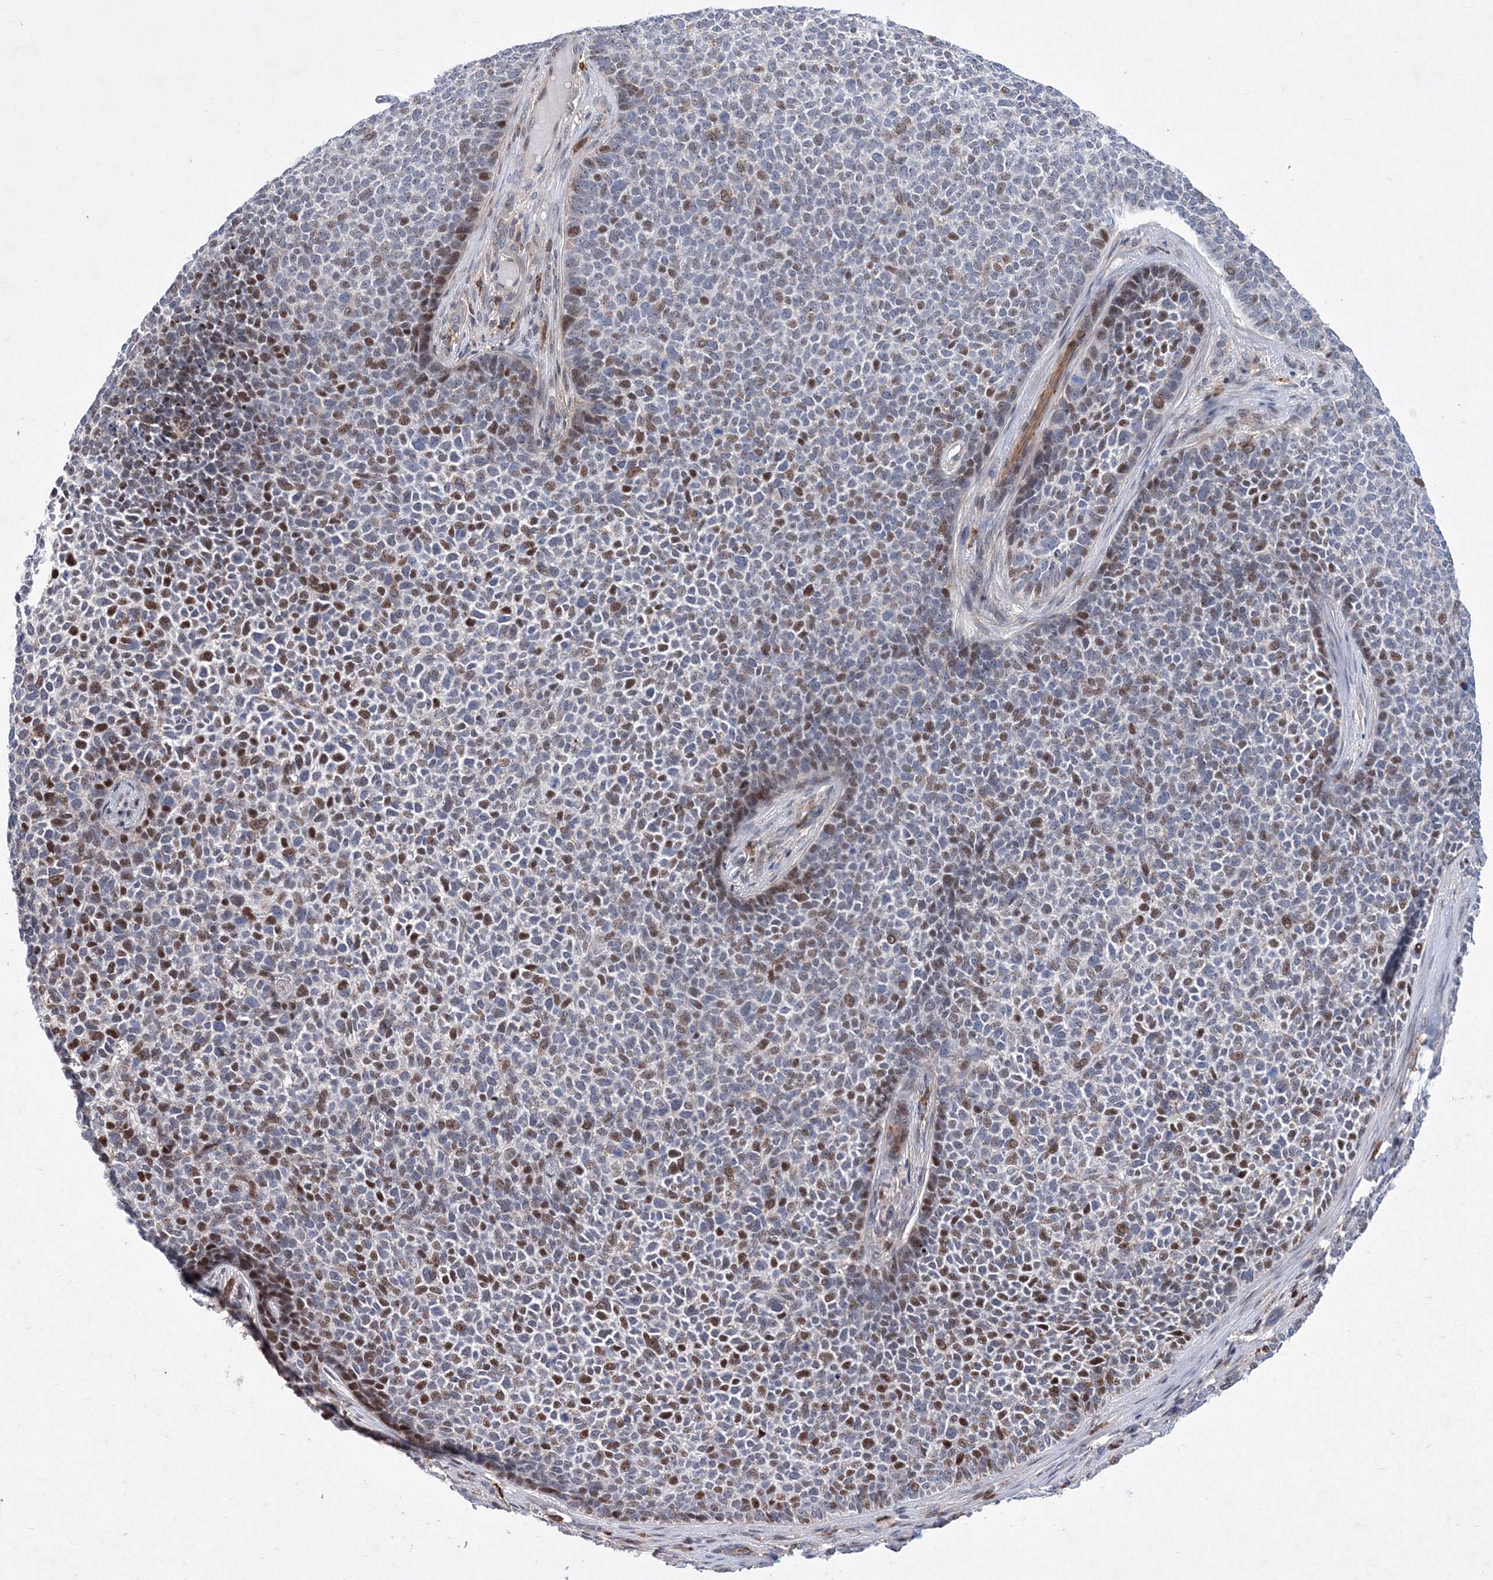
{"staining": {"intensity": "moderate", "quantity": "25%-75%", "location": "nuclear"}, "tissue": "skin cancer", "cell_type": "Tumor cells", "image_type": "cancer", "snomed": [{"axis": "morphology", "description": "Basal cell carcinoma"}, {"axis": "topography", "description": "Skin"}], "caption": "There is medium levels of moderate nuclear expression in tumor cells of skin basal cell carcinoma, as demonstrated by immunohistochemical staining (brown color).", "gene": "RNPEPL1", "patient": {"sex": "female", "age": 84}}